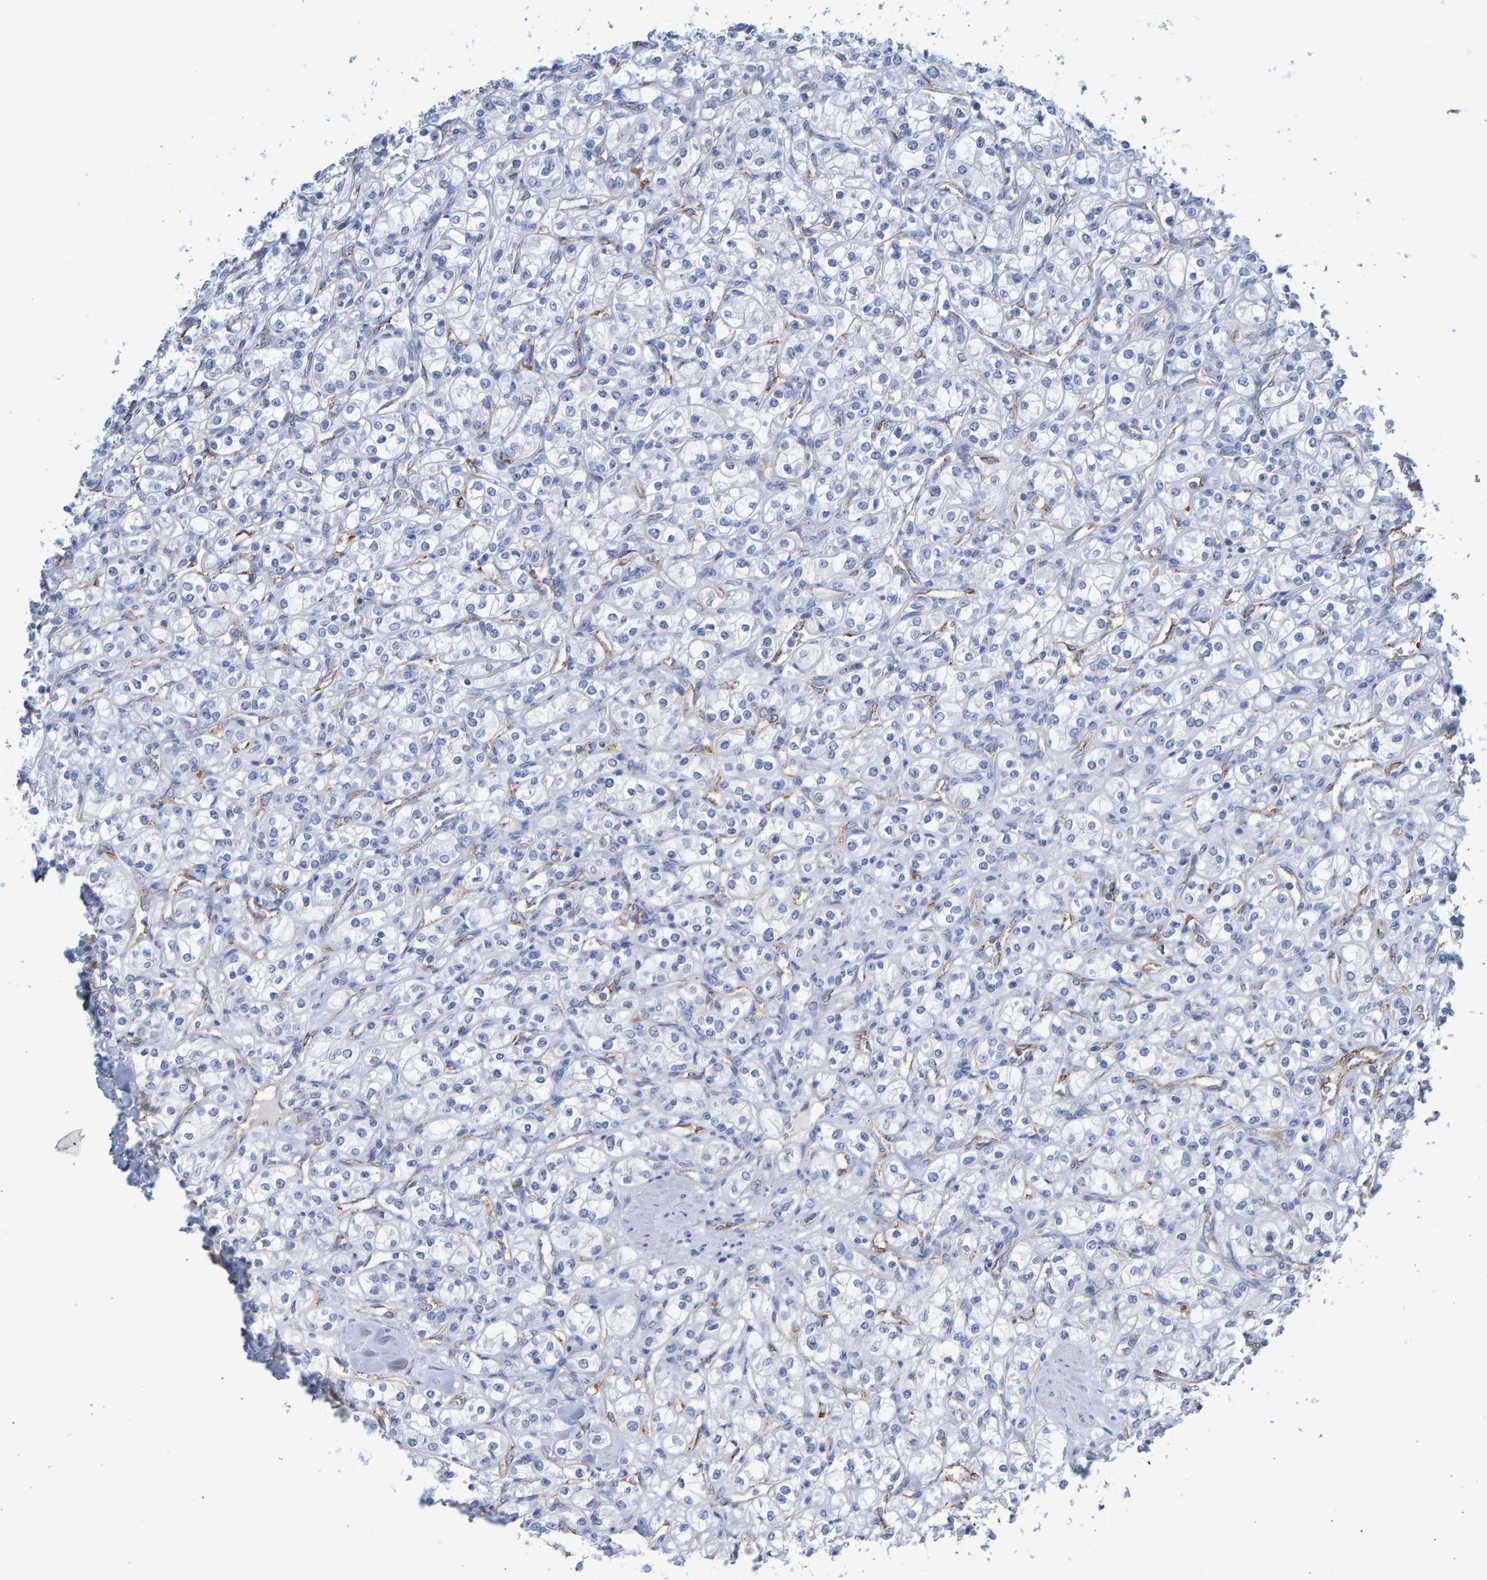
{"staining": {"intensity": "negative", "quantity": "none", "location": "none"}, "tissue": "renal cancer", "cell_type": "Tumor cells", "image_type": "cancer", "snomed": [{"axis": "morphology", "description": "Adenocarcinoma, NOS"}, {"axis": "topography", "description": "Kidney"}], "caption": "Human renal cancer stained for a protein using immunohistochemistry exhibits no positivity in tumor cells.", "gene": "SLC34A3", "patient": {"sex": "male", "age": 77}}